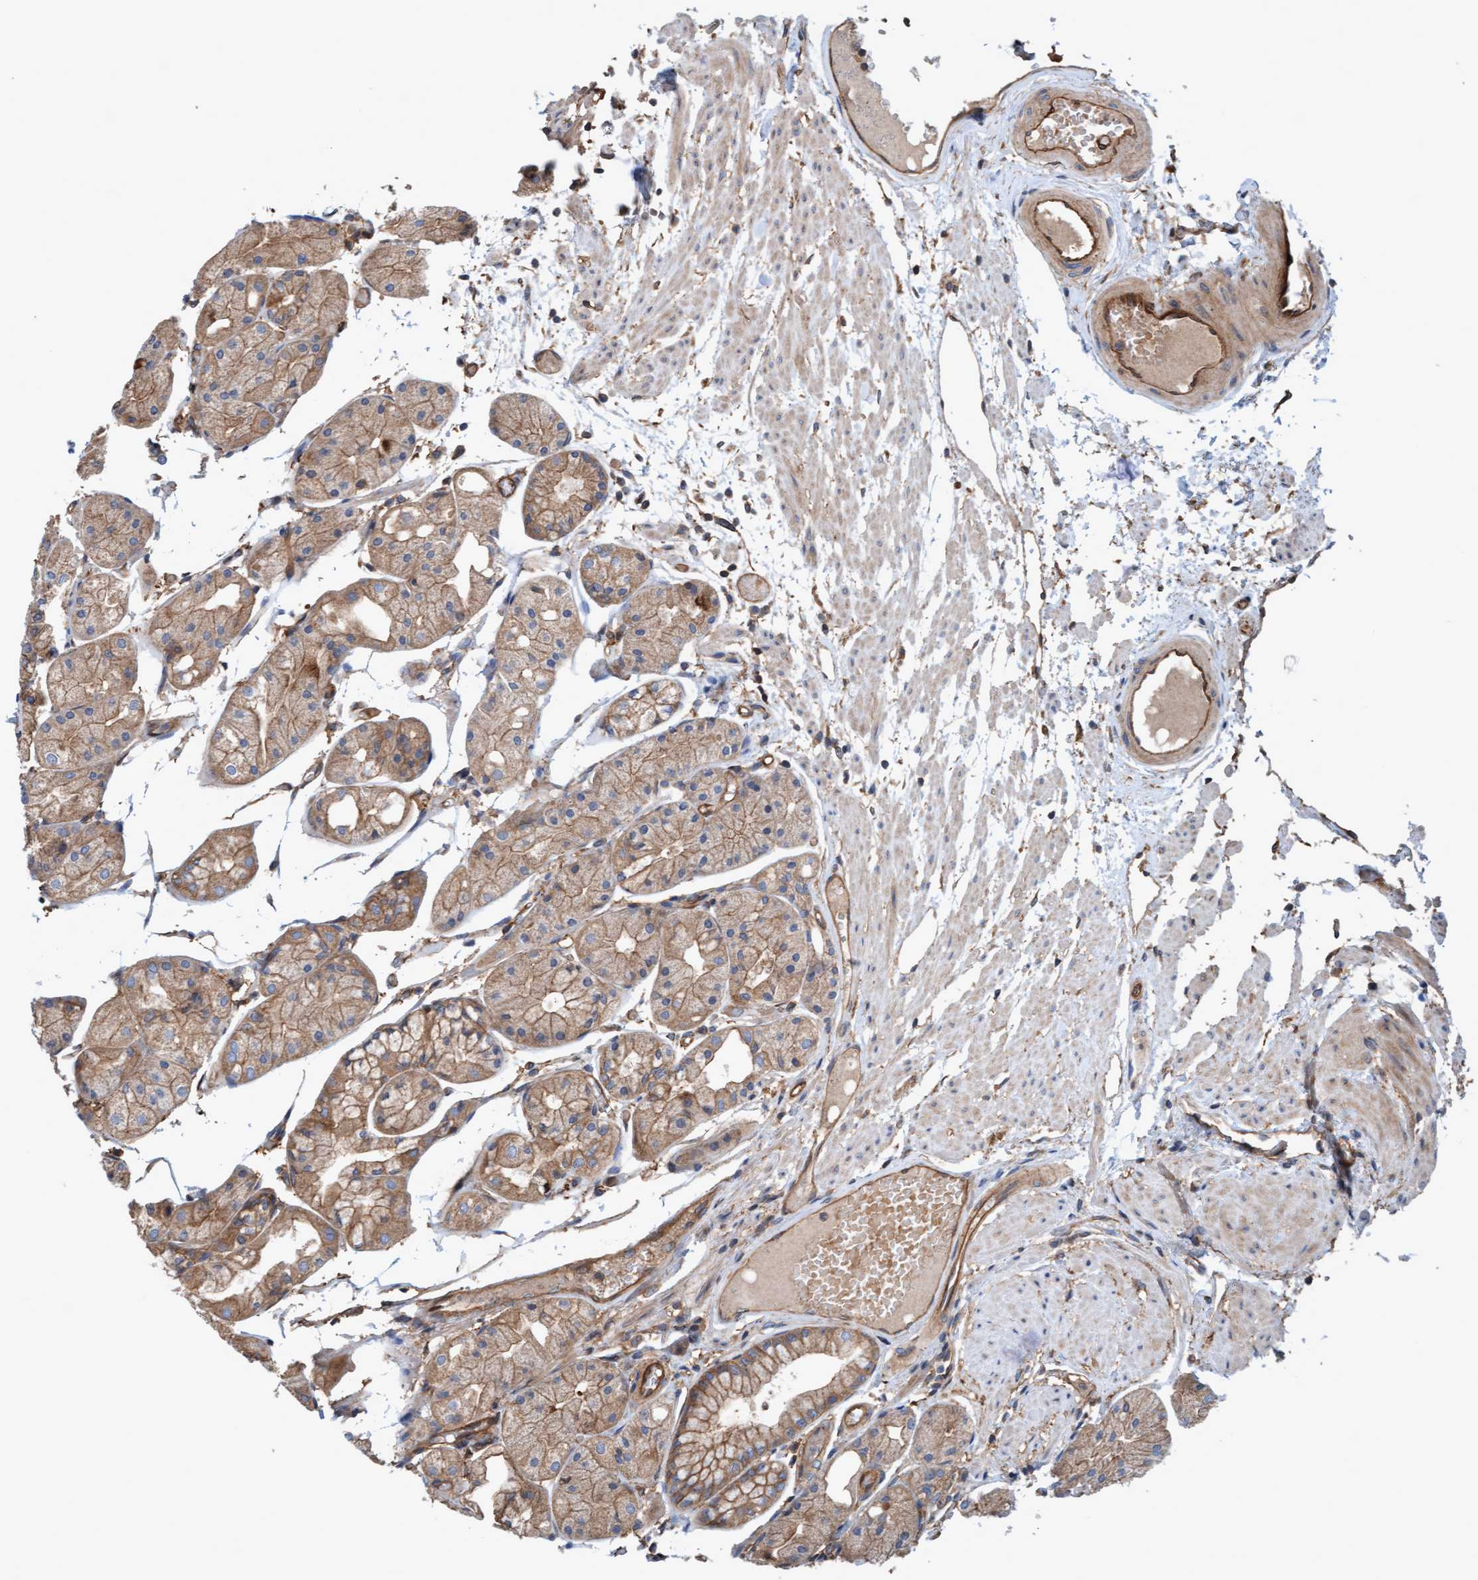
{"staining": {"intensity": "moderate", "quantity": "25%-75%", "location": "cytoplasmic/membranous"}, "tissue": "stomach", "cell_type": "Glandular cells", "image_type": "normal", "snomed": [{"axis": "morphology", "description": "Normal tissue, NOS"}, {"axis": "topography", "description": "Stomach, upper"}], "caption": "An immunohistochemistry (IHC) photomicrograph of benign tissue is shown. Protein staining in brown highlights moderate cytoplasmic/membranous positivity in stomach within glandular cells.", "gene": "ERAL1", "patient": {"sex": "male", "age": 72}}